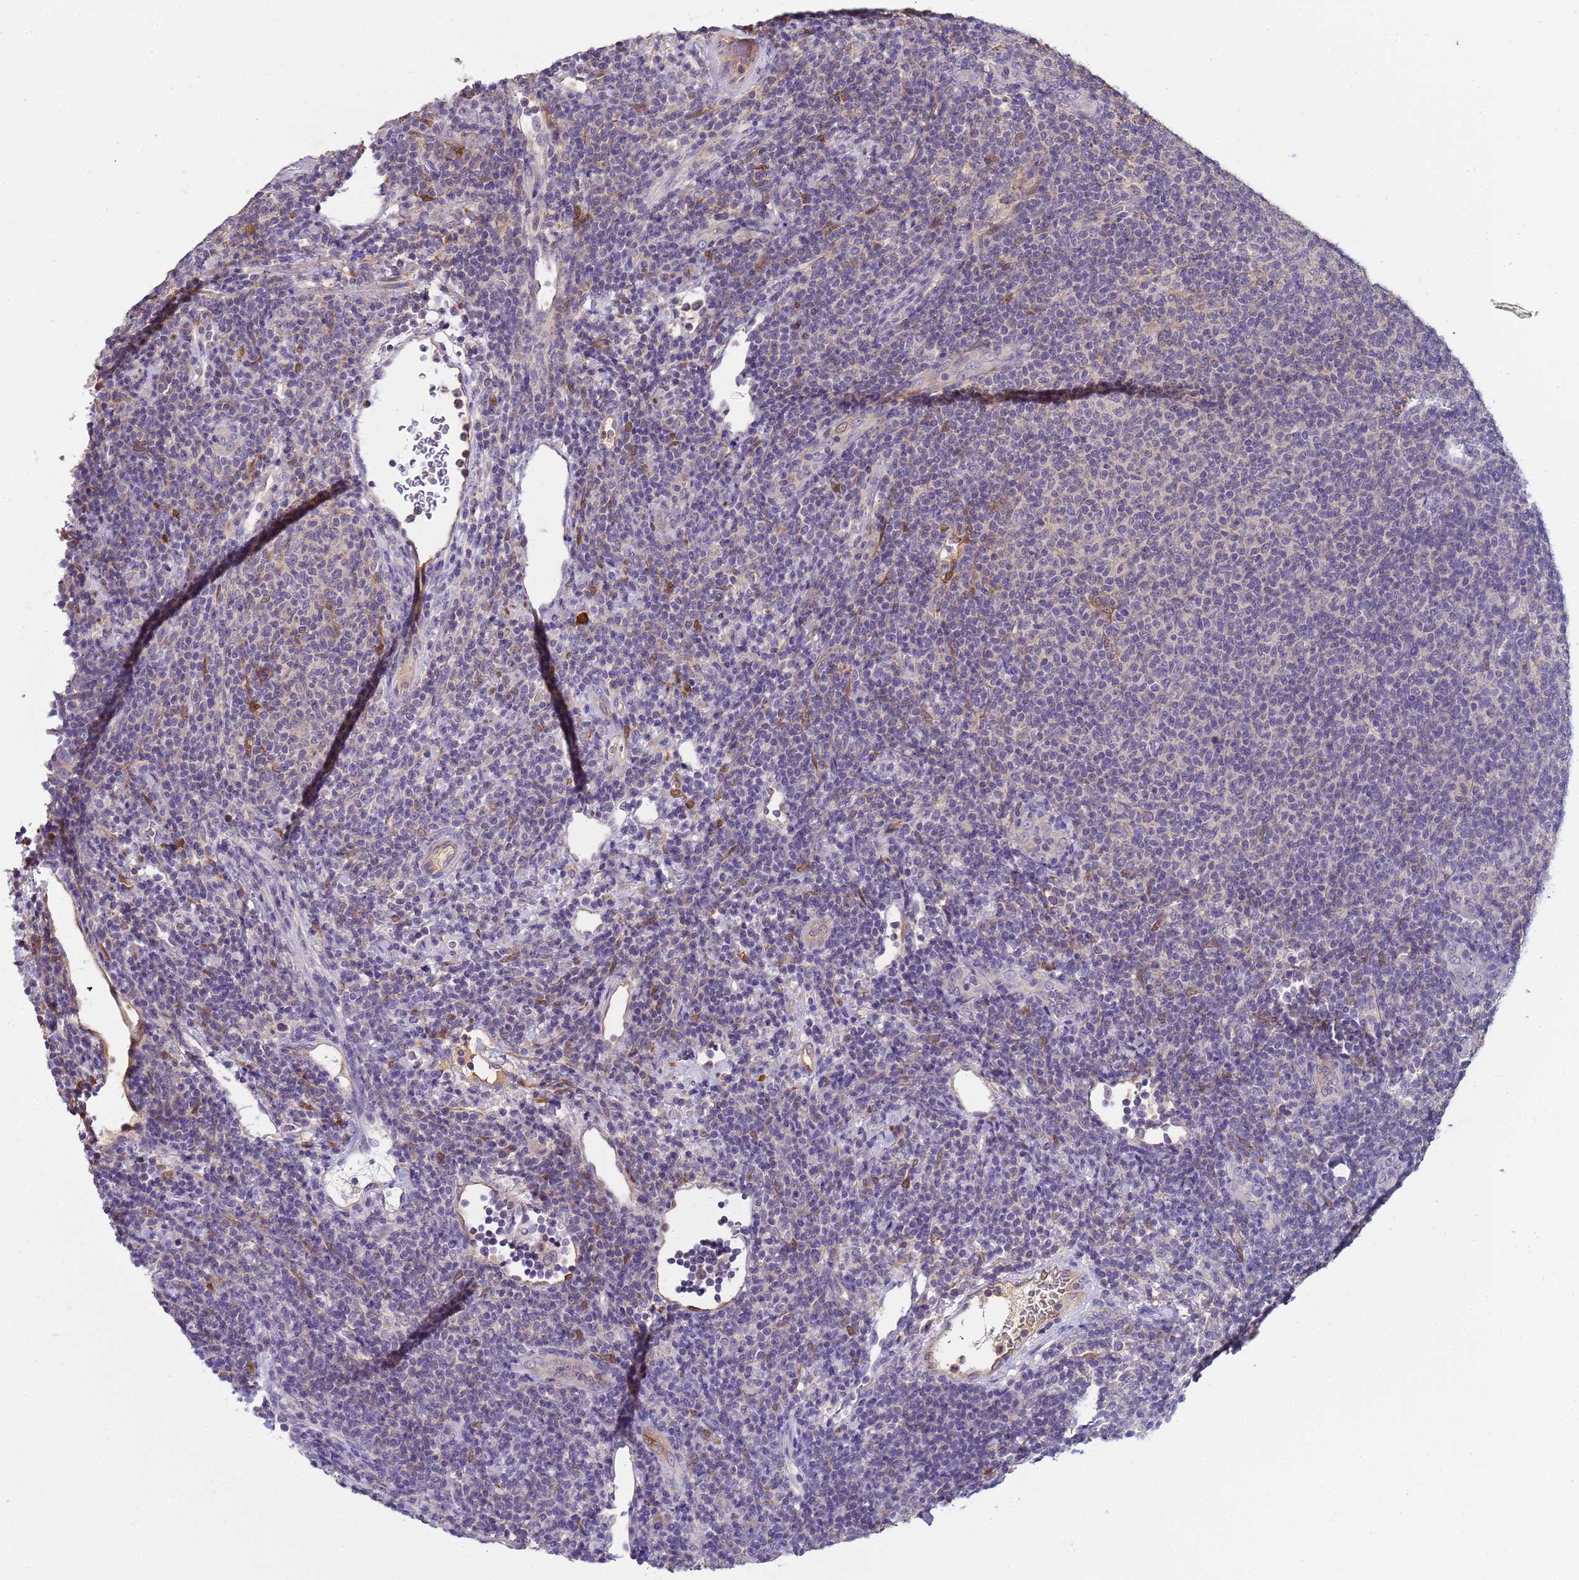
{"staining": {"intensity": "negative", "quantity": "none", "location": "none"}, "tissue": "lymphoma", "cell_type": "Tumor cells", "image_type": "cancer", "snomed": [{"axis": "morphology", "description": "Malignant lymphoma, non-Hodgkin's type, Low grade"}, {"axis": "topography", "description": "Lymph node"}], "caption": "Immunohistochemical staining of human lymphoma exhibits no significant positivity in tumor cells.", "gene": "PLCXD3", "patient": {"sex": "male", "age": 66}}